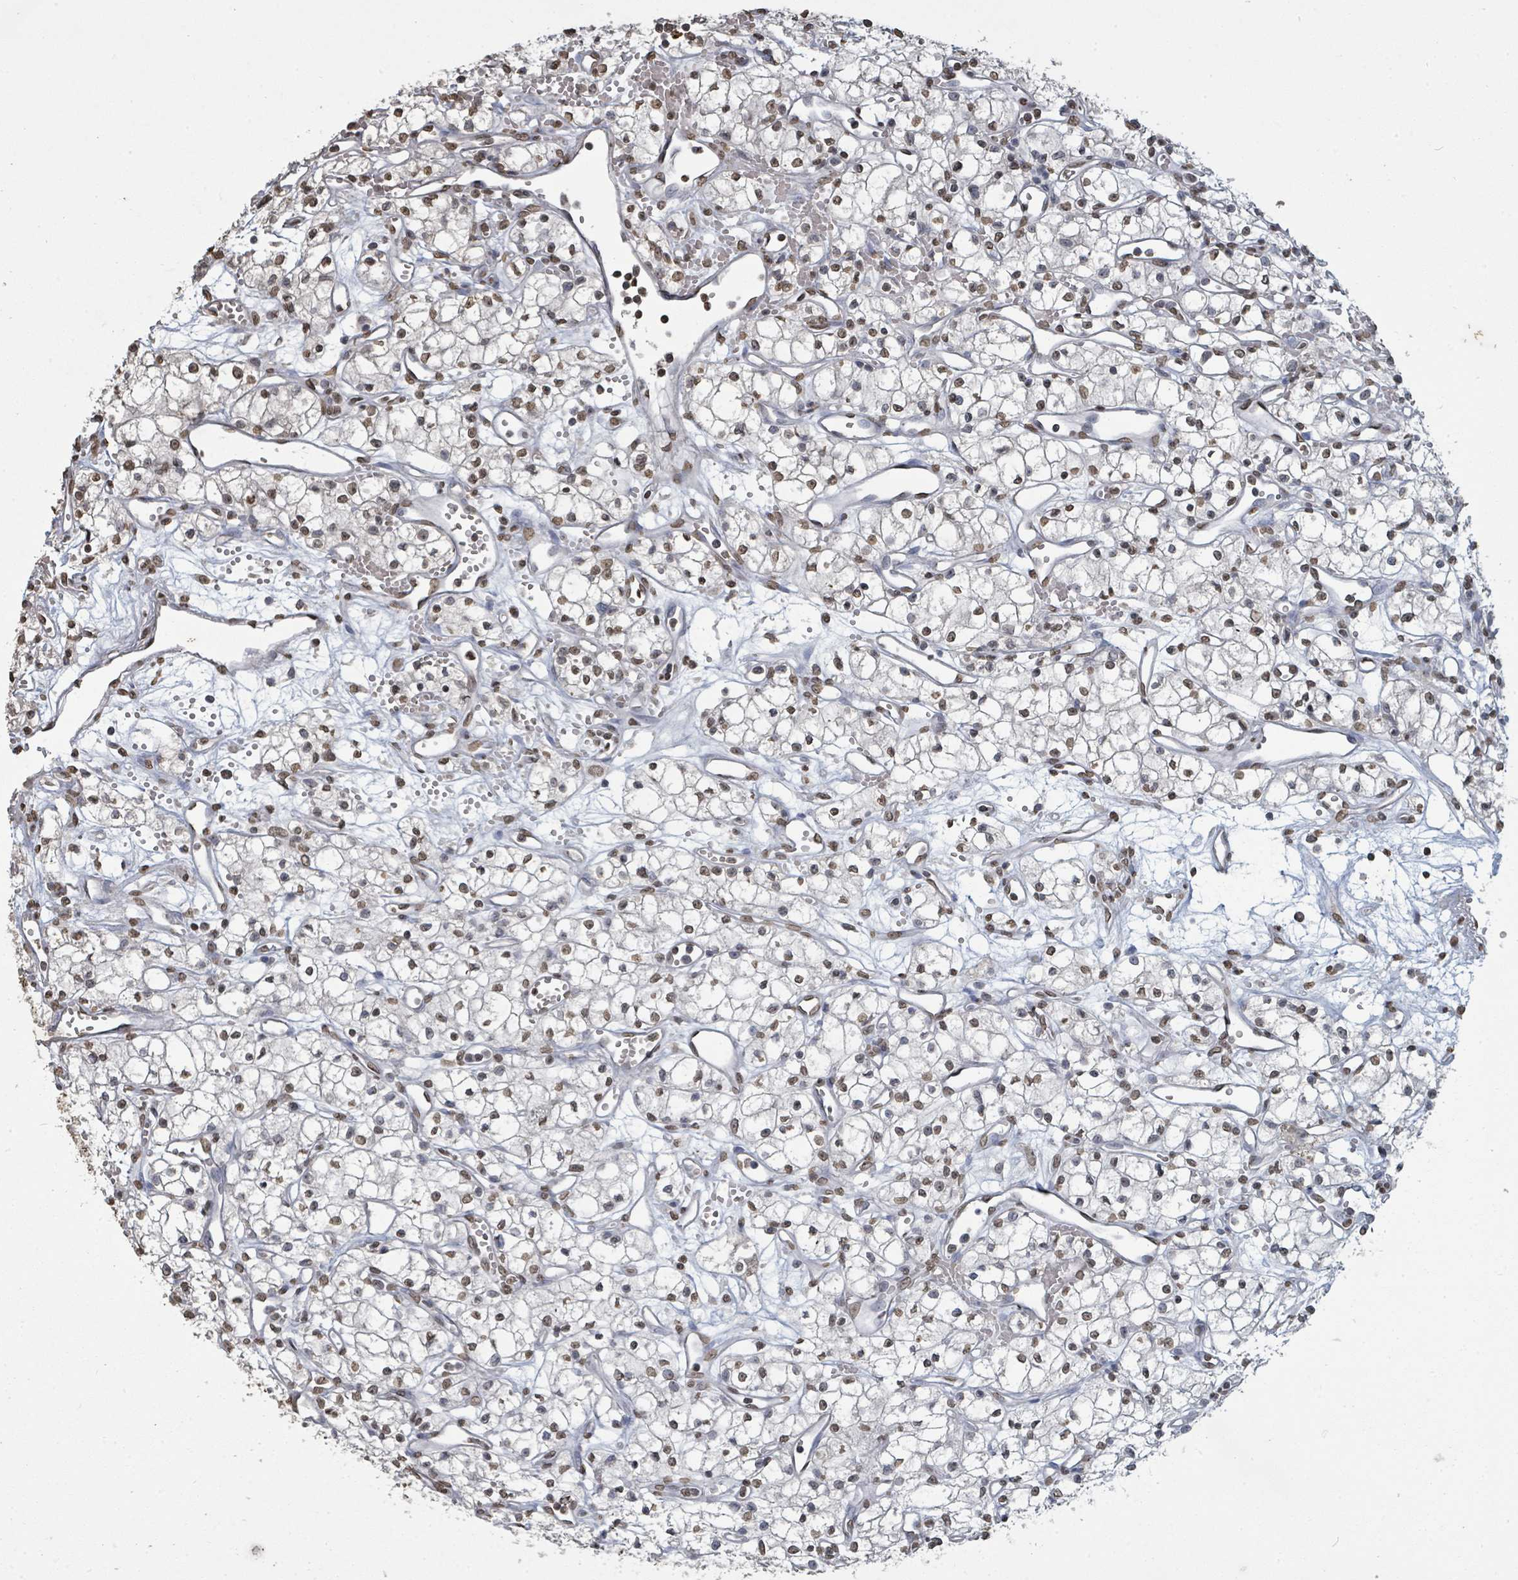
{"staining": {"intensity": "weak", "quantity": ">75%", "location": "nuclear"}, "tissue": "renal cancer", "cell_type": "Tumor cells", "image_type": "cancer", "snomed": [{"axis": "morphology", "description": "Adenocarcinoma, NOS"}, {"axis": "topography", "description": "Kidney"}], "caption": "There is low levels of weak nuclear expression in tumor cells of adenocarcinoma (renal), as demonstrated by immunohistochemical staining (brown color).", "gene": "MRPS12", "patient": {"sex": "male", "age": 59}}